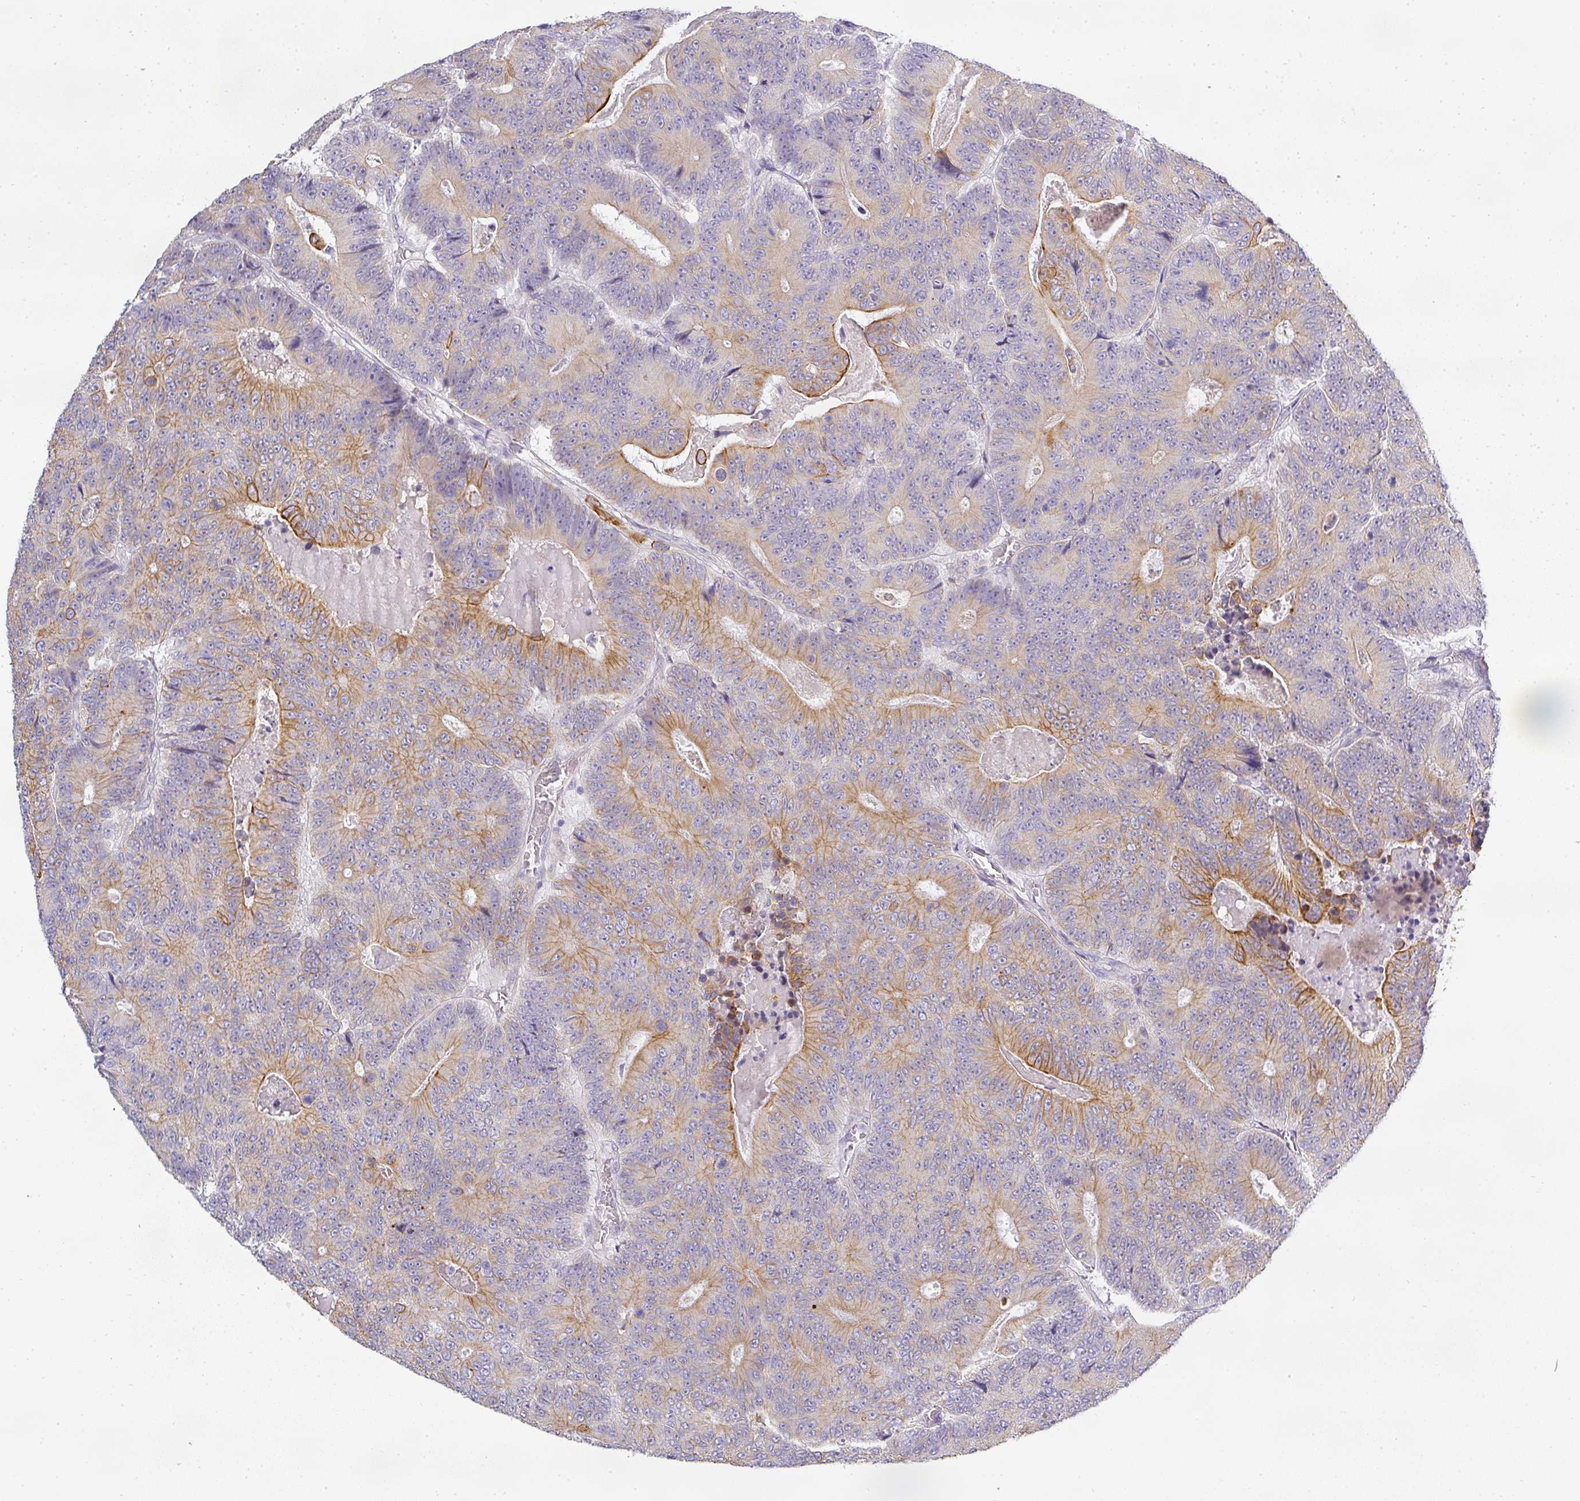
{"staining": {"intensity": "moderate", "quantity": "25%-75%", "location": "cytoplasmic/membranous"}, "tissue": "colorectal cancer", "cell_type": "Tumor cells", "image_type": "cancer", "snomed": [{"axis": "morphology", "description": "Adenocarcinoma, NOS"}, {"axis": "topography", "description": "Colon"}], "caption": "Immunohistochemical staining of colorectal cancer (adenocarcinoma) demonstrates medium levels of moderate cytoplasmic/membranous protein expression in approximately 25%-75% of tumor cells.", "gene": "ASXL3", "patient": {"sex": "male", "age": 83}}